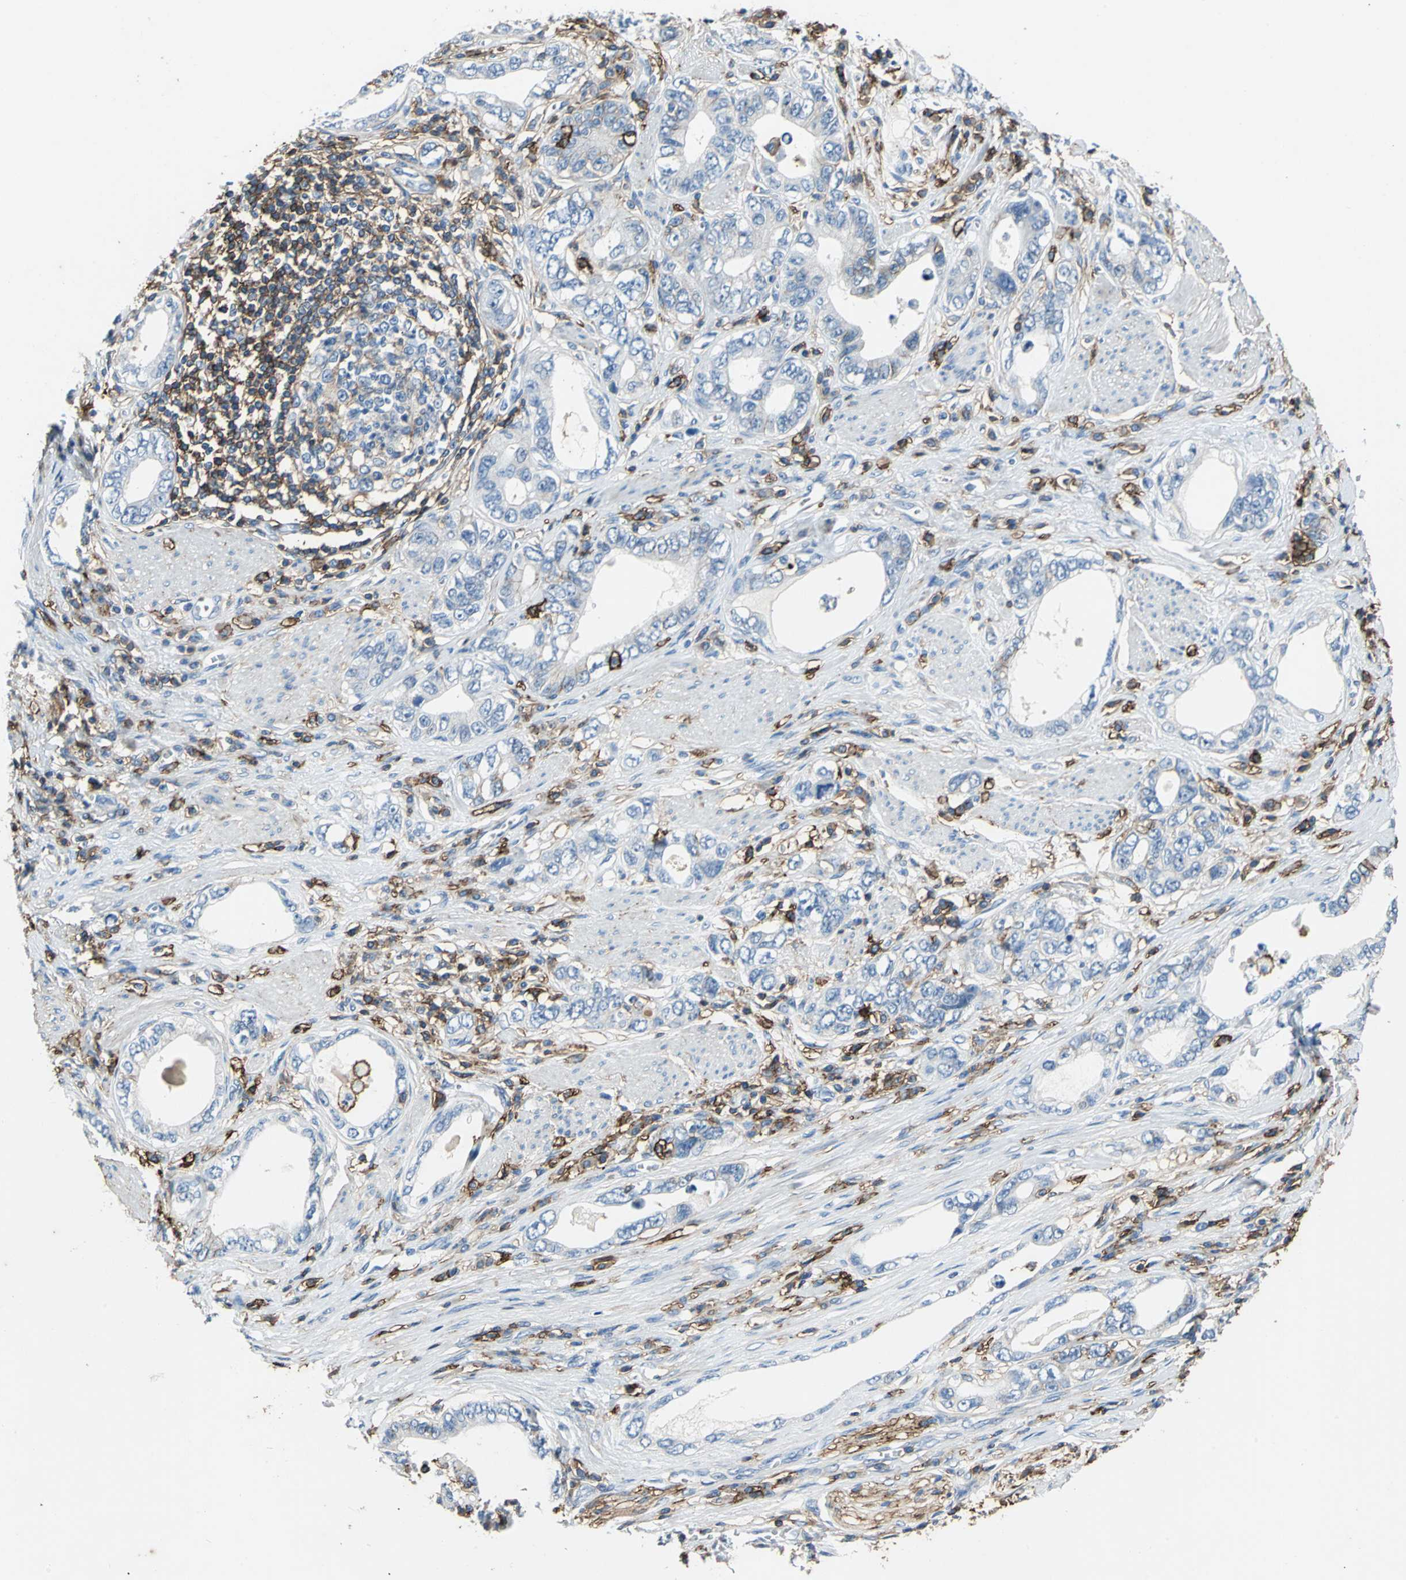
{"staining": {"intensity": "weak", "quantity": "25%-75%", "location": "cytoplasmic/membranous"}, "tissue": "stomach cancer", "cell_type": "Tumor cells", "image_type": "cancer", "snomed": [{"axis": "morphology", "description": "Adenocarcinoma, NOS"}, {"axis": "topography", "description": "Stomach, lower"}], "caption": "Stomach cancer stained with DAB (3,3'-diaminobenzidine) immunohistochemistry demonstrates low levels of weak cytoplasmic/membranous expression in approximately 25%-75% of tumor cells.", "gene": "CD44", "patient": {"sex": "female", "age": 93}}